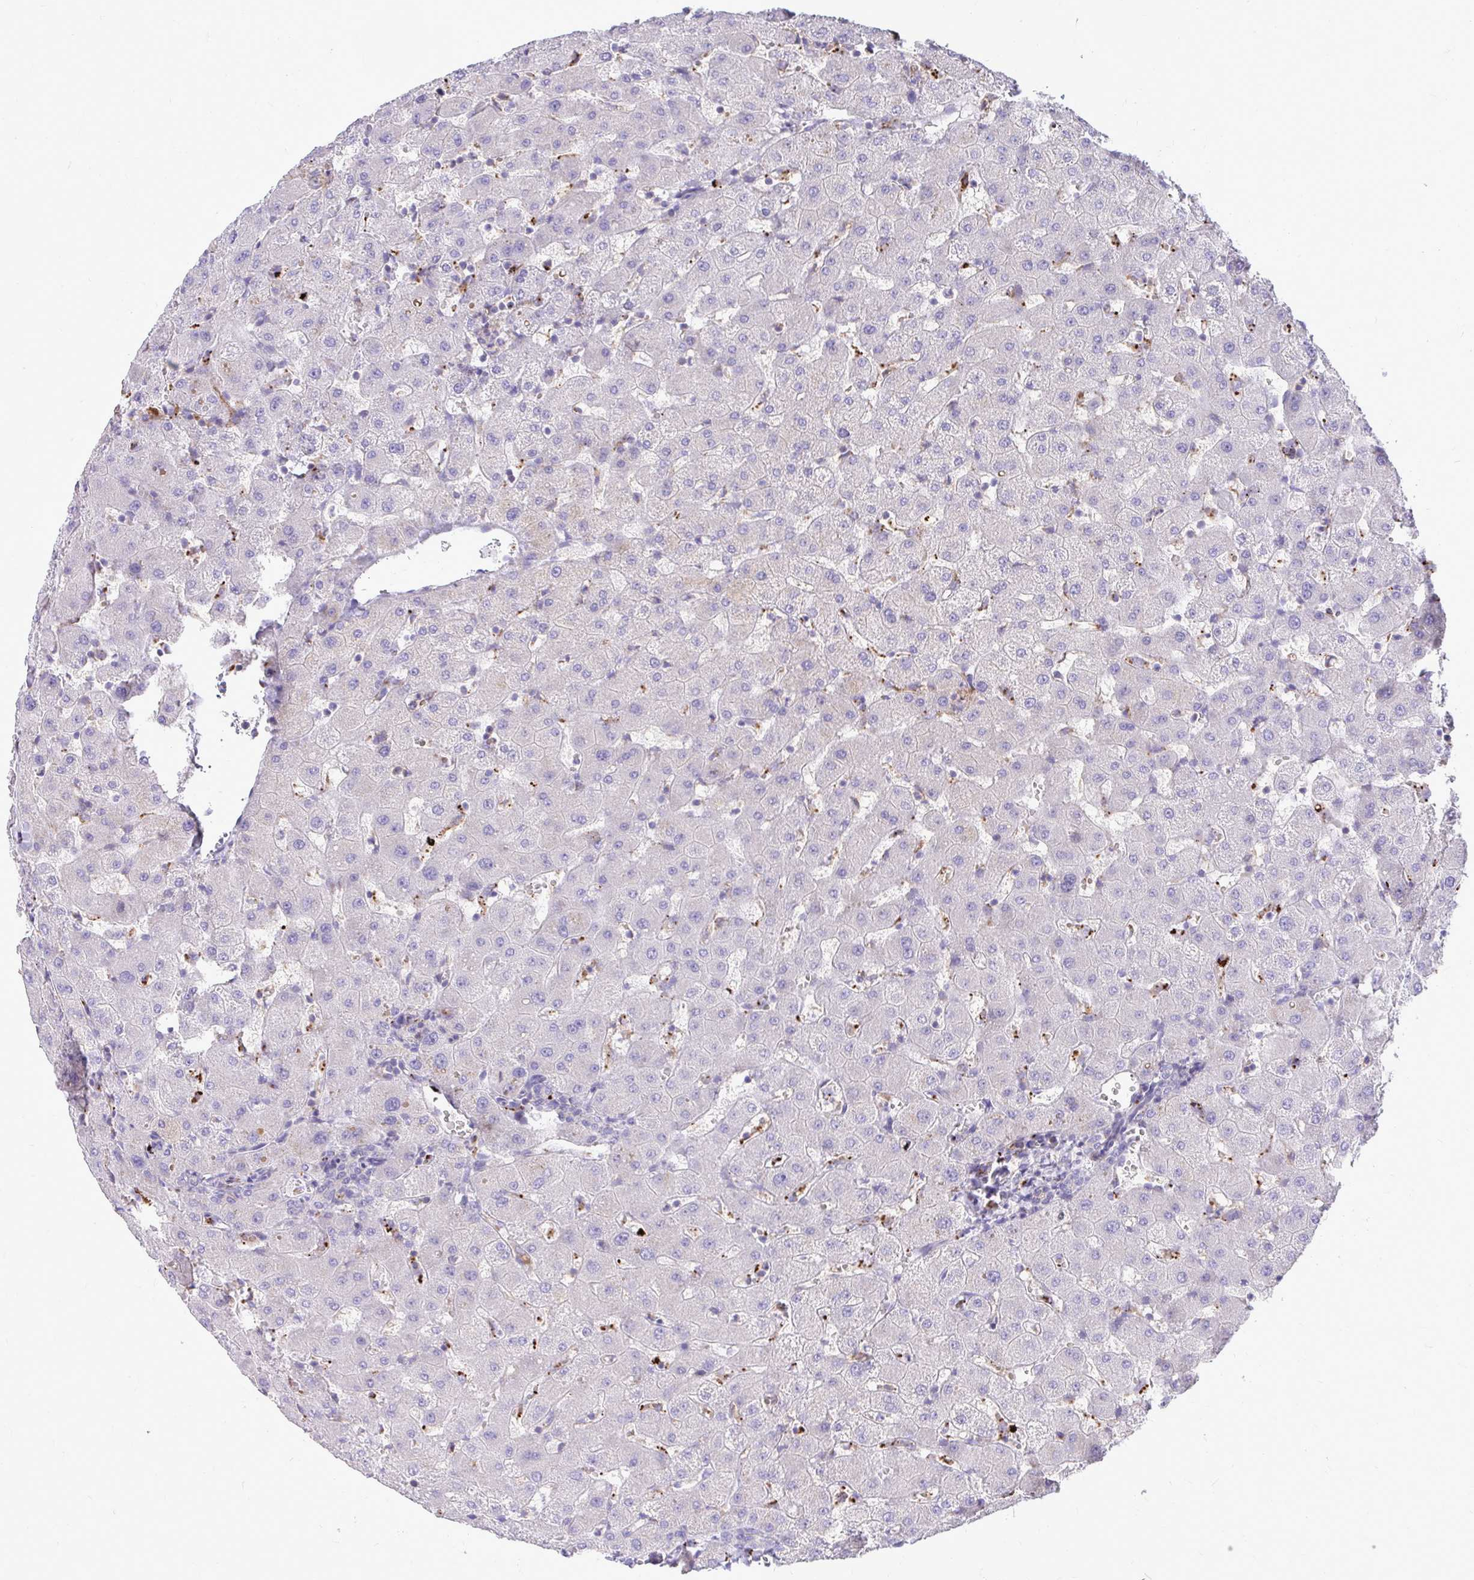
{"staining": {"intensity": "negative", "quantity": "none", "location": "none"}, "tissue": "liver", "cell_type": "Cholangiocytes", "image_type": "normal", "snomed": [{"axis": "morphology", "description": "Normal tissue, NOS"}, {"axis": "topography", "description": "Liver"}], "caption": "Liver stained for a protein using immunohistochemistry (IHC) reveals no expression cholangiocytes.", "gene": "TP53I11", "patient": {"sex": "female", "age": 63}}